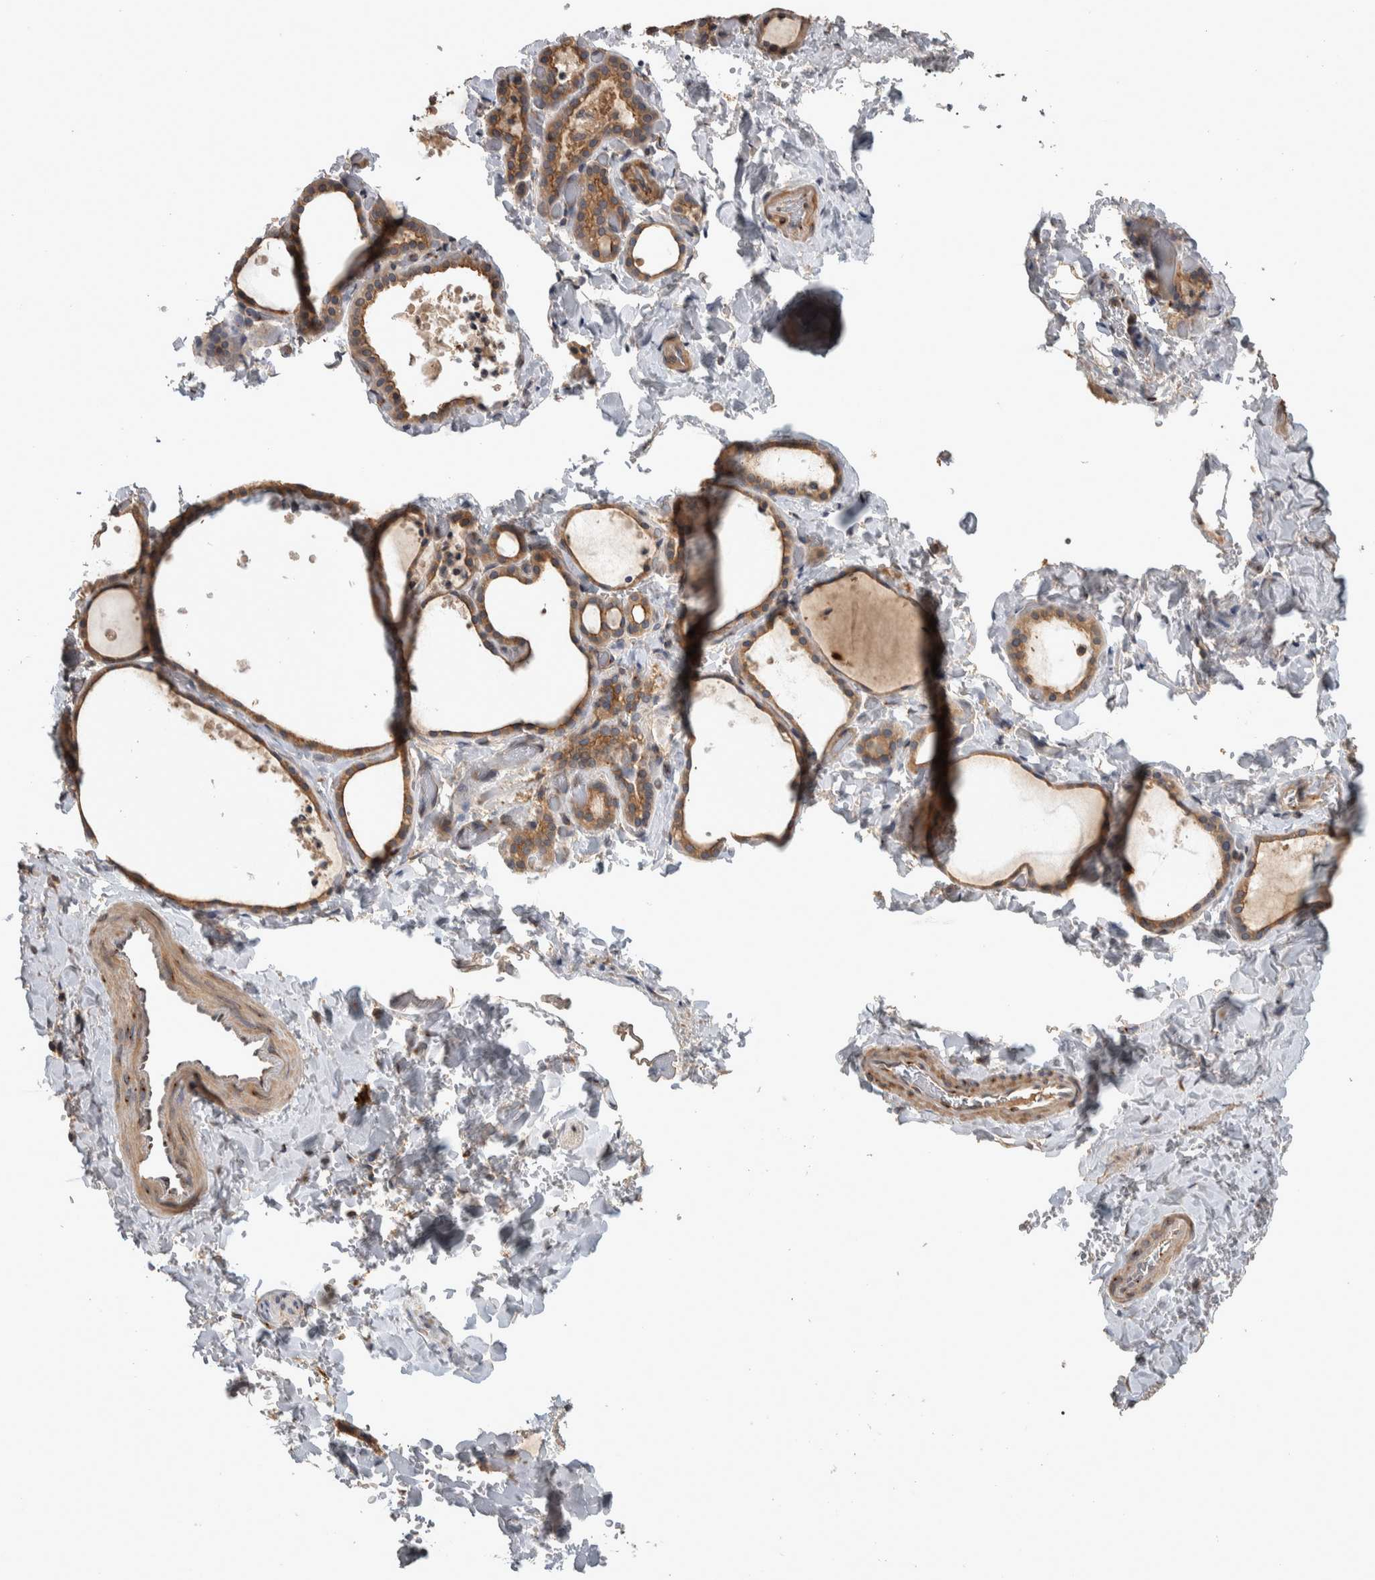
{"staining": {"intensity": "moderate", "quantity": ">75%", "location": "cytoplasmic/membranous"}, "tissue": "thyroid gland", "cell_type": "Glandular cells", "image_type": "normal", "snomed": [{"axis": "morphology", "description": "Normal tissue, NOS"}, {"axis": "topography", "description": "Thyroid gland"}], "caption": "IHC image of normal thyroid gland: thyroid gland stained using immunohistochemistry (IHC) demonstrates medium levels of moderate protein expression localized specifically in the cytoplasmic/membranous of glandular cells, appearing as a cytoplasmic/membranous brown color.", "gene": "IFRD1", "patient": {"sex": "female", "age": 44}}